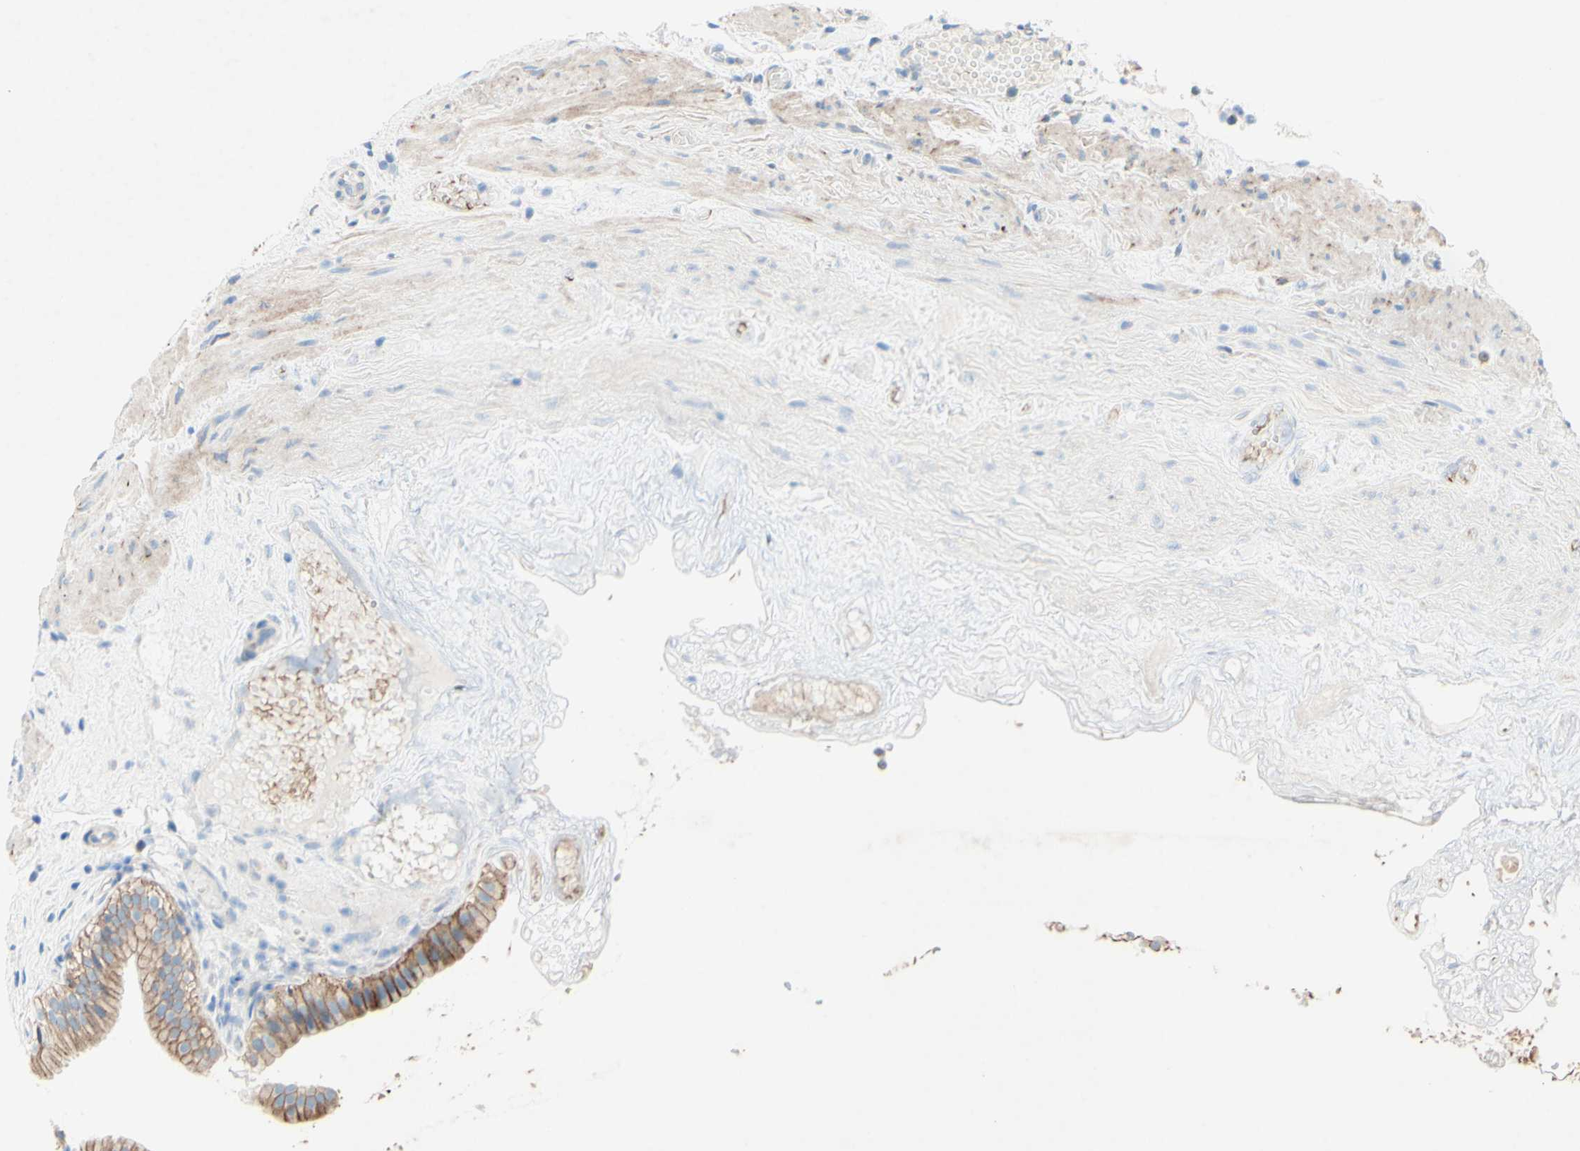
{"staining": {"intensity": "strong", "quantity": ">75%", "location": "cytoplasmic/membranous"}, "tissue": "gallbladder", "cell_type": "Glandular cells", "image_type": "normal", "snomed": [{"axis": "morphology", "description": "Normal tissue, NOS"}, {"axis": "topography", "description": "Gallbladder"}], "caption": "High-power microscopy captured an IHC micrograph of normal gallbladder, revealing strong cytoplasmic/membranous expression in about >75% of glandular cells. (IHC, brightfield microscopy, high magnification).", "gene": "TMIGD2", "patient": {"sex": "female", "age": 26}}